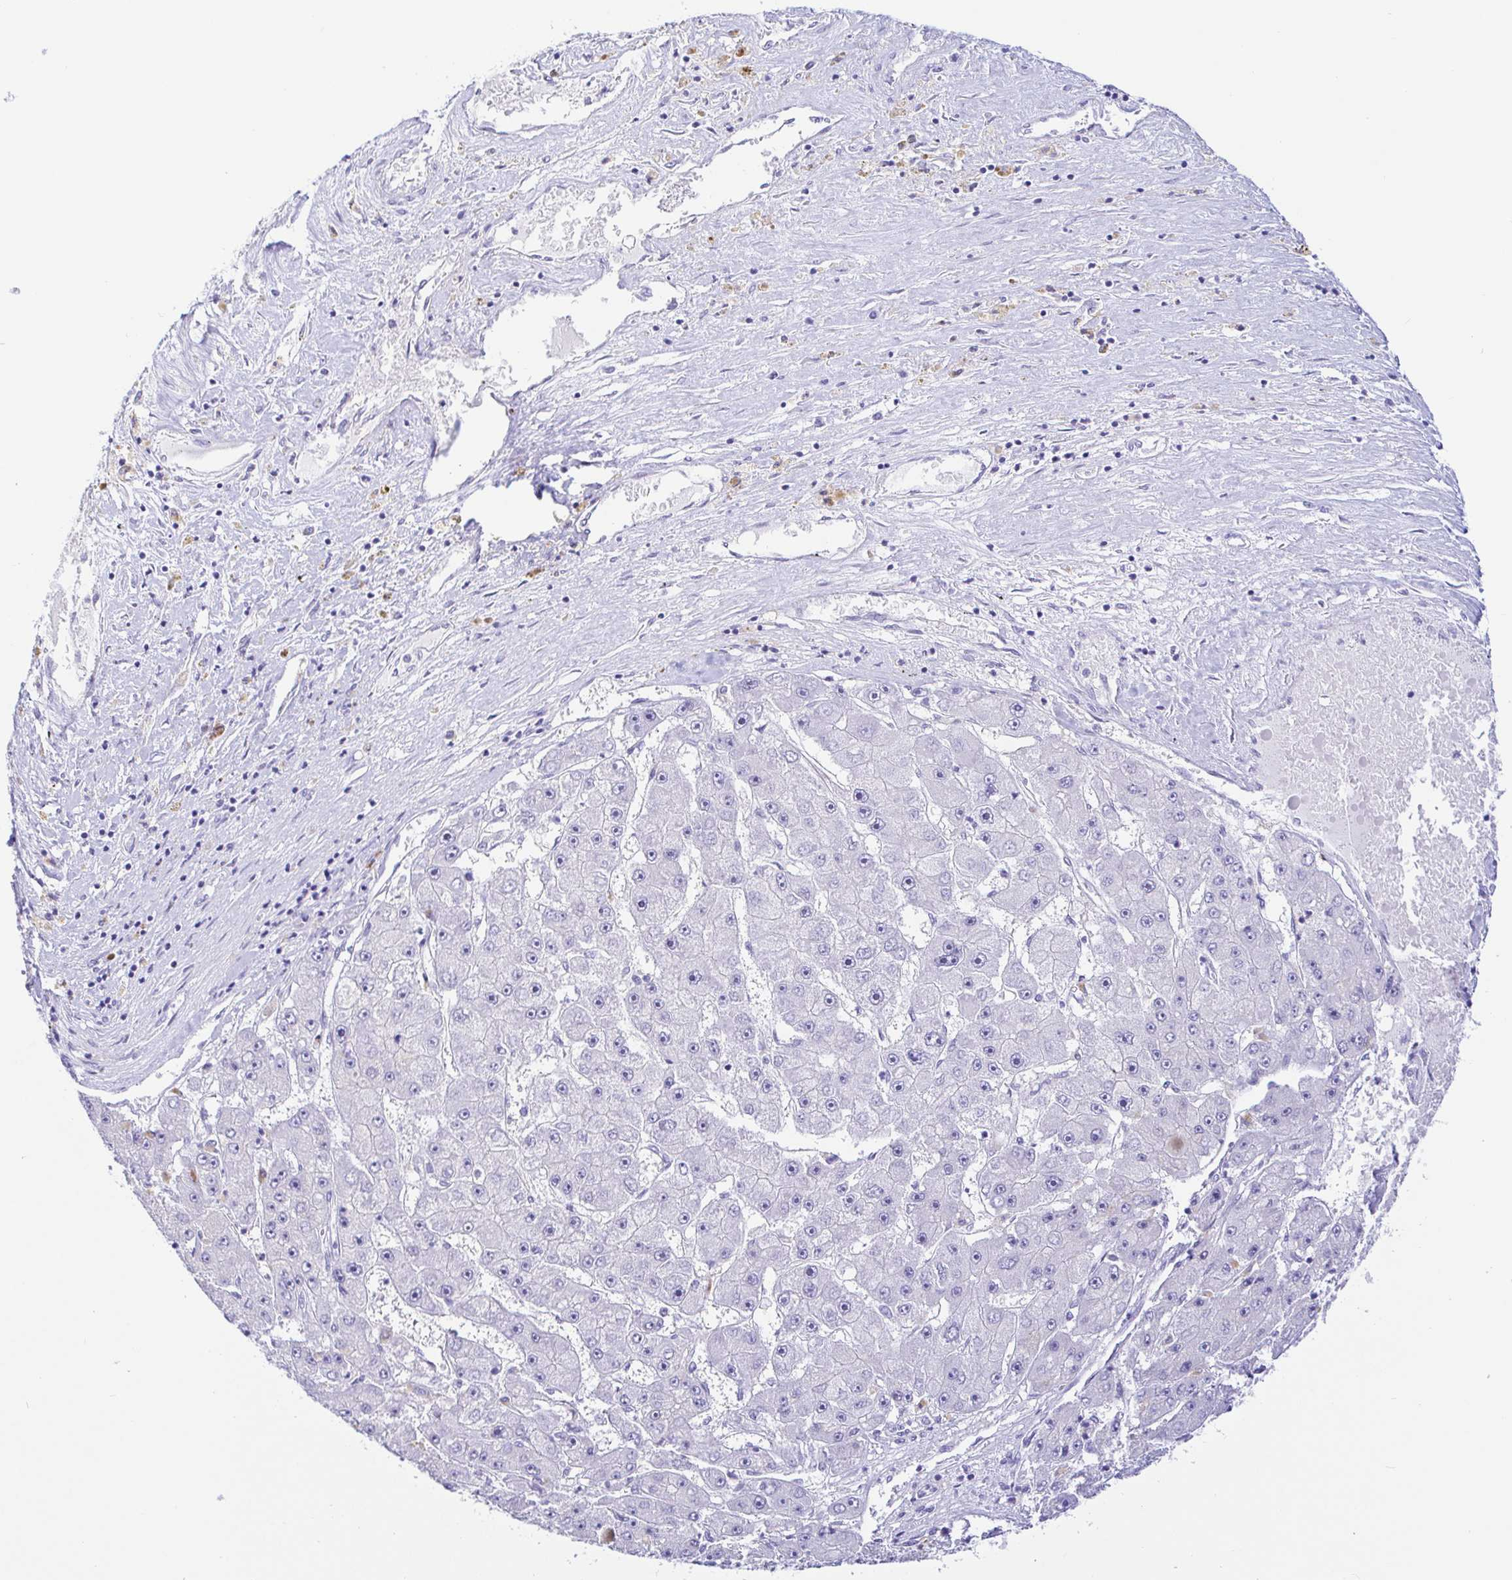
{"staining": {"intensity": "negative", "quantity": "none", "location": "none"}, "tissue": "liver cancer", "cell_type": "Tumor cells", "image_type": "cancer", "snomed": [{"axis": "morphology", "description": "Carcinoma, Hepatocellular, NOS"}, {"axis": "topography", "description": "Liver"}], "caption": "Hepatocellular carcinoma (liver) stained for a protein using immunohistochemistry (IHC) displays no positivity tumor cells.", "gene": "PINLYP", "patient": {"sex": "female", "age": 61}}